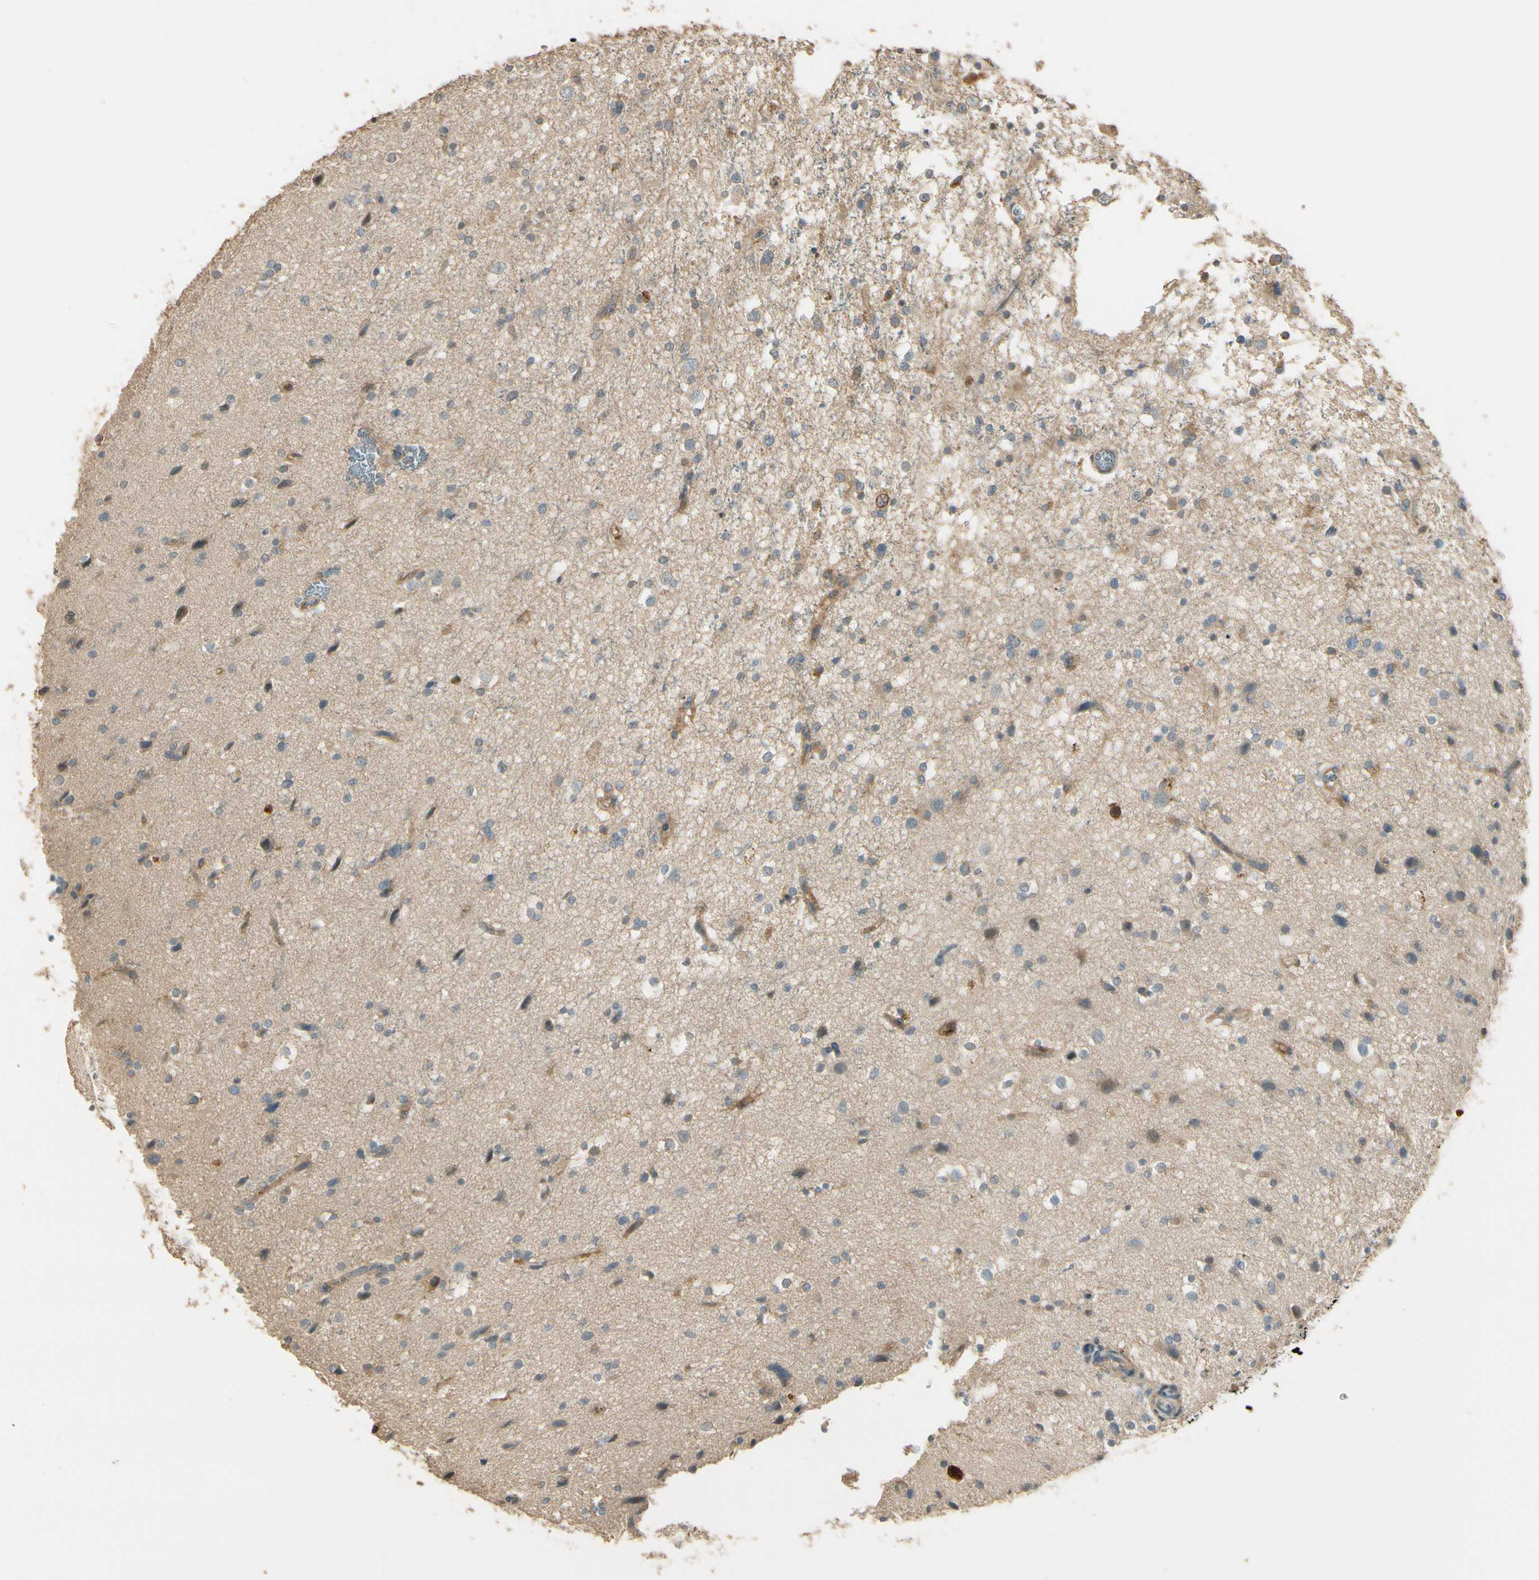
{"staining": {"intensity": "weak", "quantity": "25%-75%", "location": "cytoplasmic/membranous"}, "tissue": "glioma", "cell_type": "Tumor cells", "image_type": "cancer", "snomed": [{"axis": "morphology", "description": "Glioma, malignant, High grade"}, {"axis": "topography", "description": "Brain"}], "caption": "Immunohistochemistry (IHC) of glioma reveals low levels of weak cytoplasmic/membranous expression in about 25%-75% of tumor cells. (IHC, brightfield microscopy, high magnification).", "gene": "PLXNA1", "patient": {"sex": "male", "age": 33}}